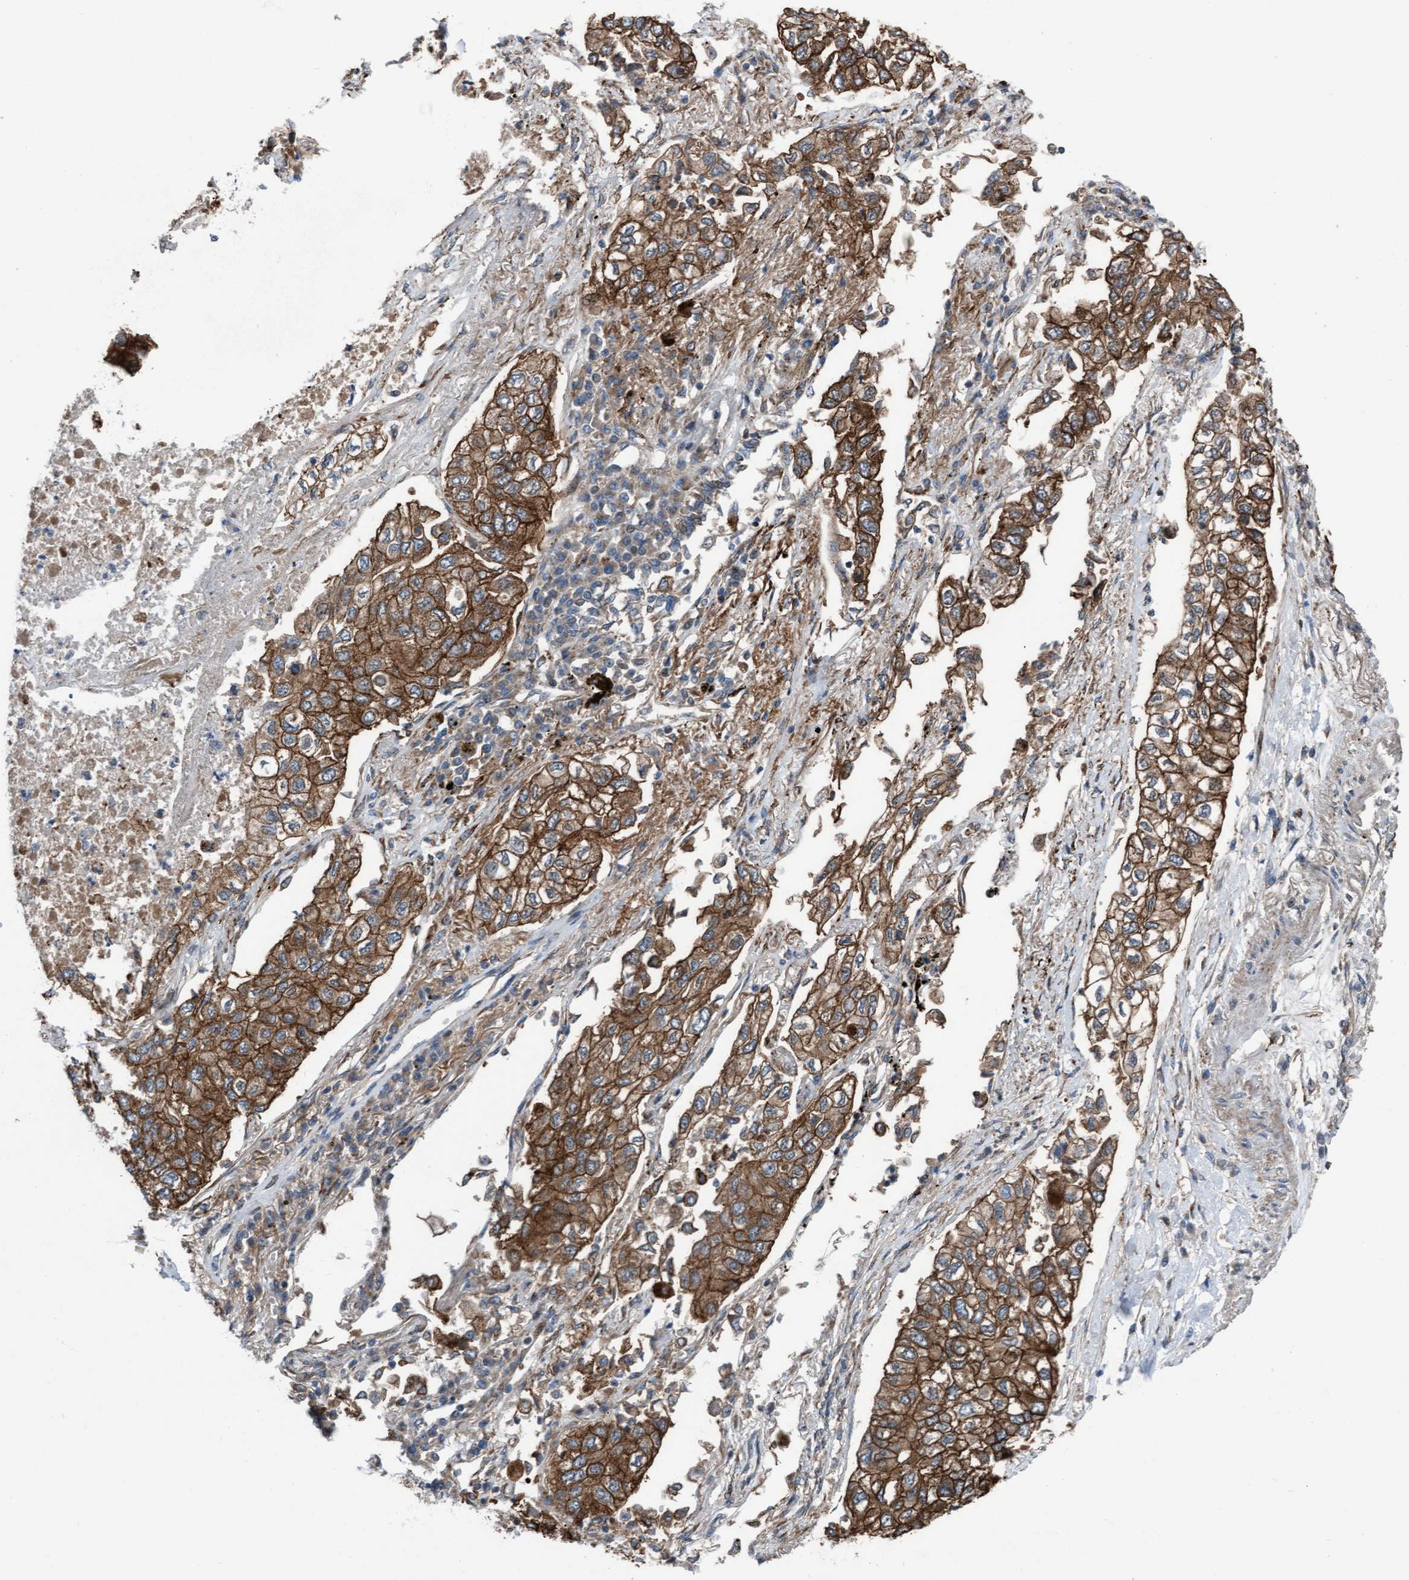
{"staining": {"intensity": "moderate", "quantity": ">75%", "location": "cytoplasmic/membranous"}, "tissue": "lung cancer", "cell_type": "Tumor cells", "image_type": "cancer", "snomed": [{"axis": "morphology", "description": "Inflammation, NOS"}, {"axis": "morphology", "description": "Adenocarcinoma, NOS"}, {"axis": "topography", "description": "Lung"}], "caption": "Approximately >75% of tumor cells in lung adenocarcinoma show moderate cytoplasmic/membranous protein expression as visualized by brown immunohistochemical staining.", "gene": "KLHL26", "patient": {"sex": "male", "age": 63}}